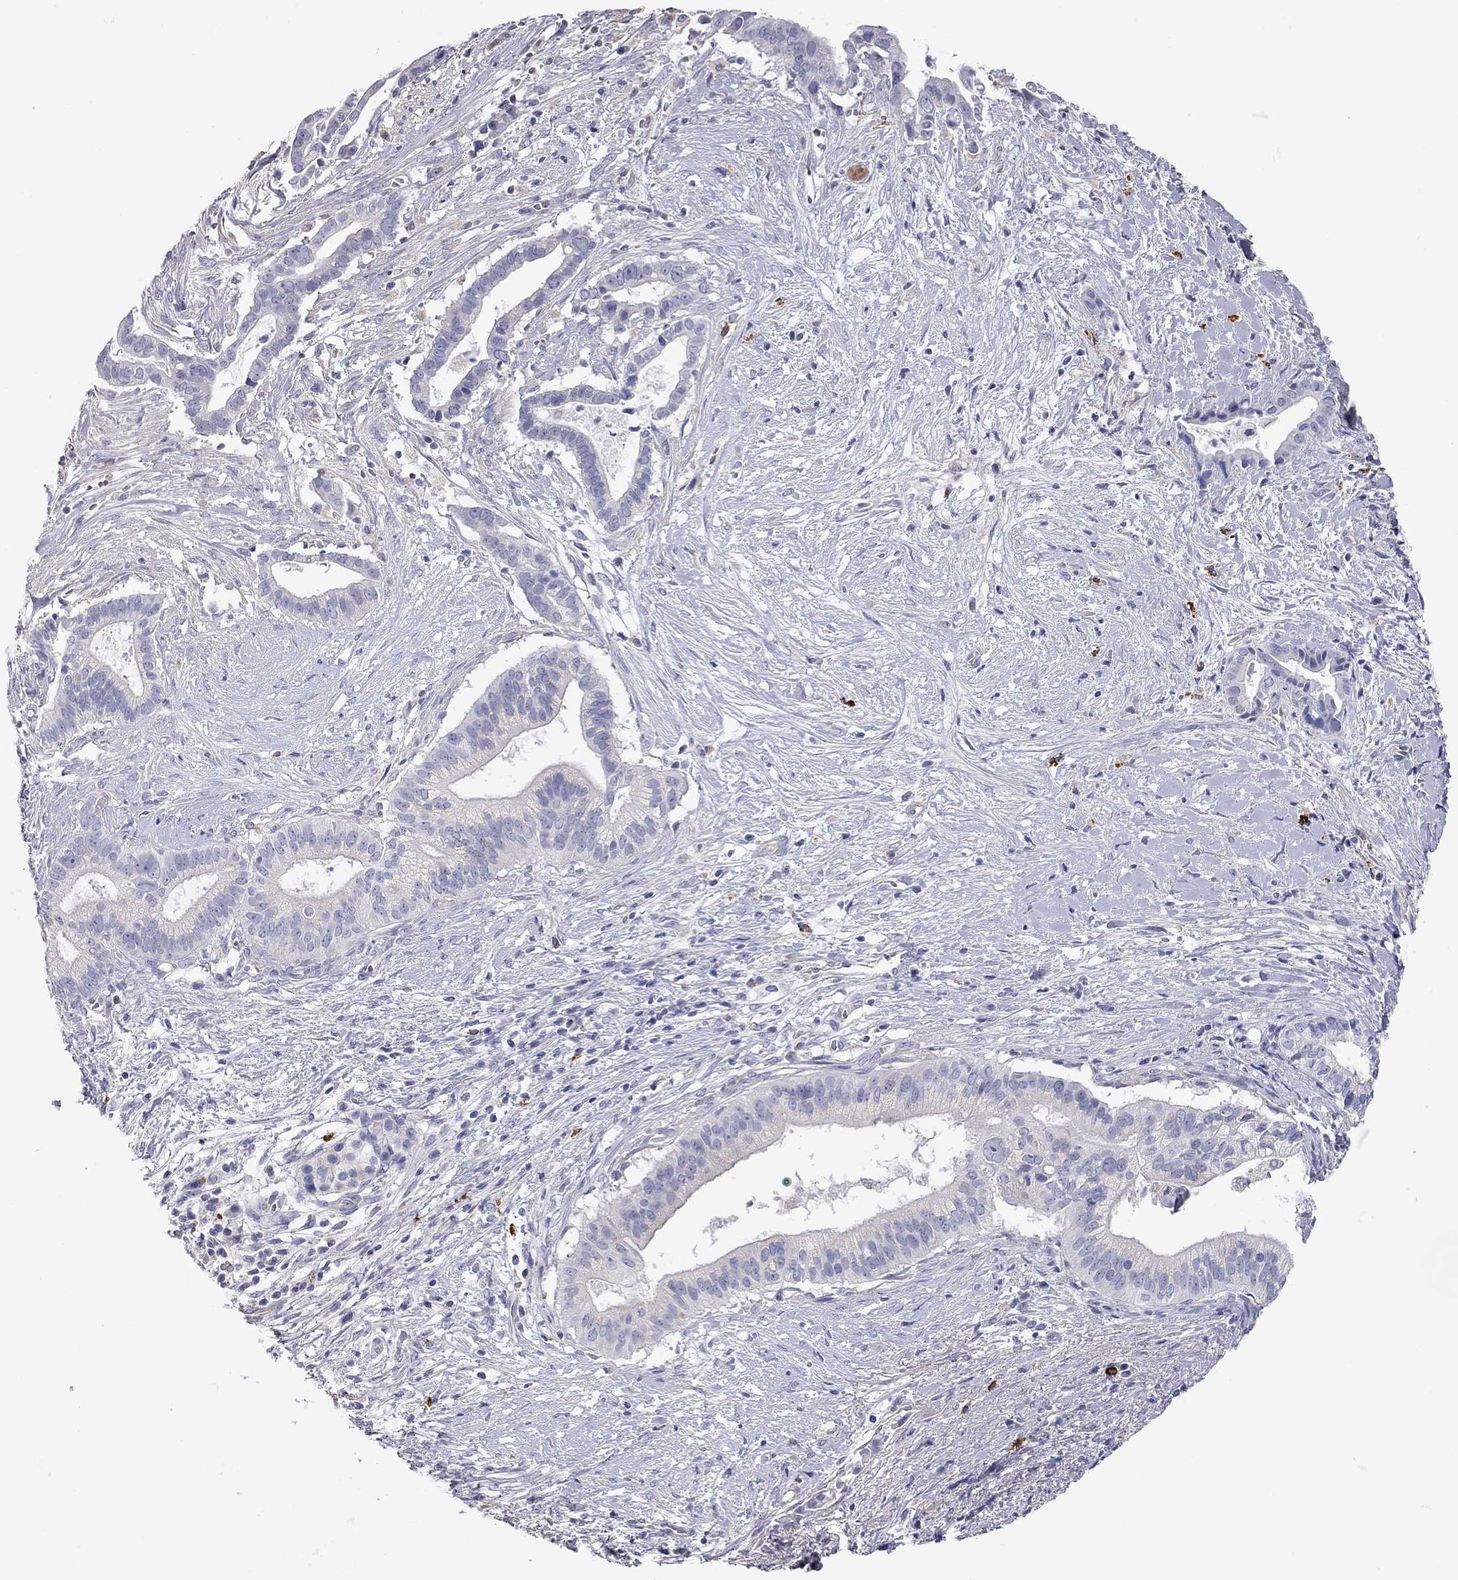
{"staining": {"intensity": "negative", "quantity": "none", "location": "none"}, "tissue": "pancreatic cancer", "cell_type": "Tumor cells", "image_type": "cancer", "snomed": [{"axis": "morphology", "description": "Adenocarcinoma, NOS"}, {"axis": "topography", "description": "Pancreas"}], "caption": "This is an IHC micrograph of pancreatic cancer (adenocarcinoma). There is no staining in tumor cells.", "gene": "C10orf90", "patient": {"sex": "male", "age": 61}}